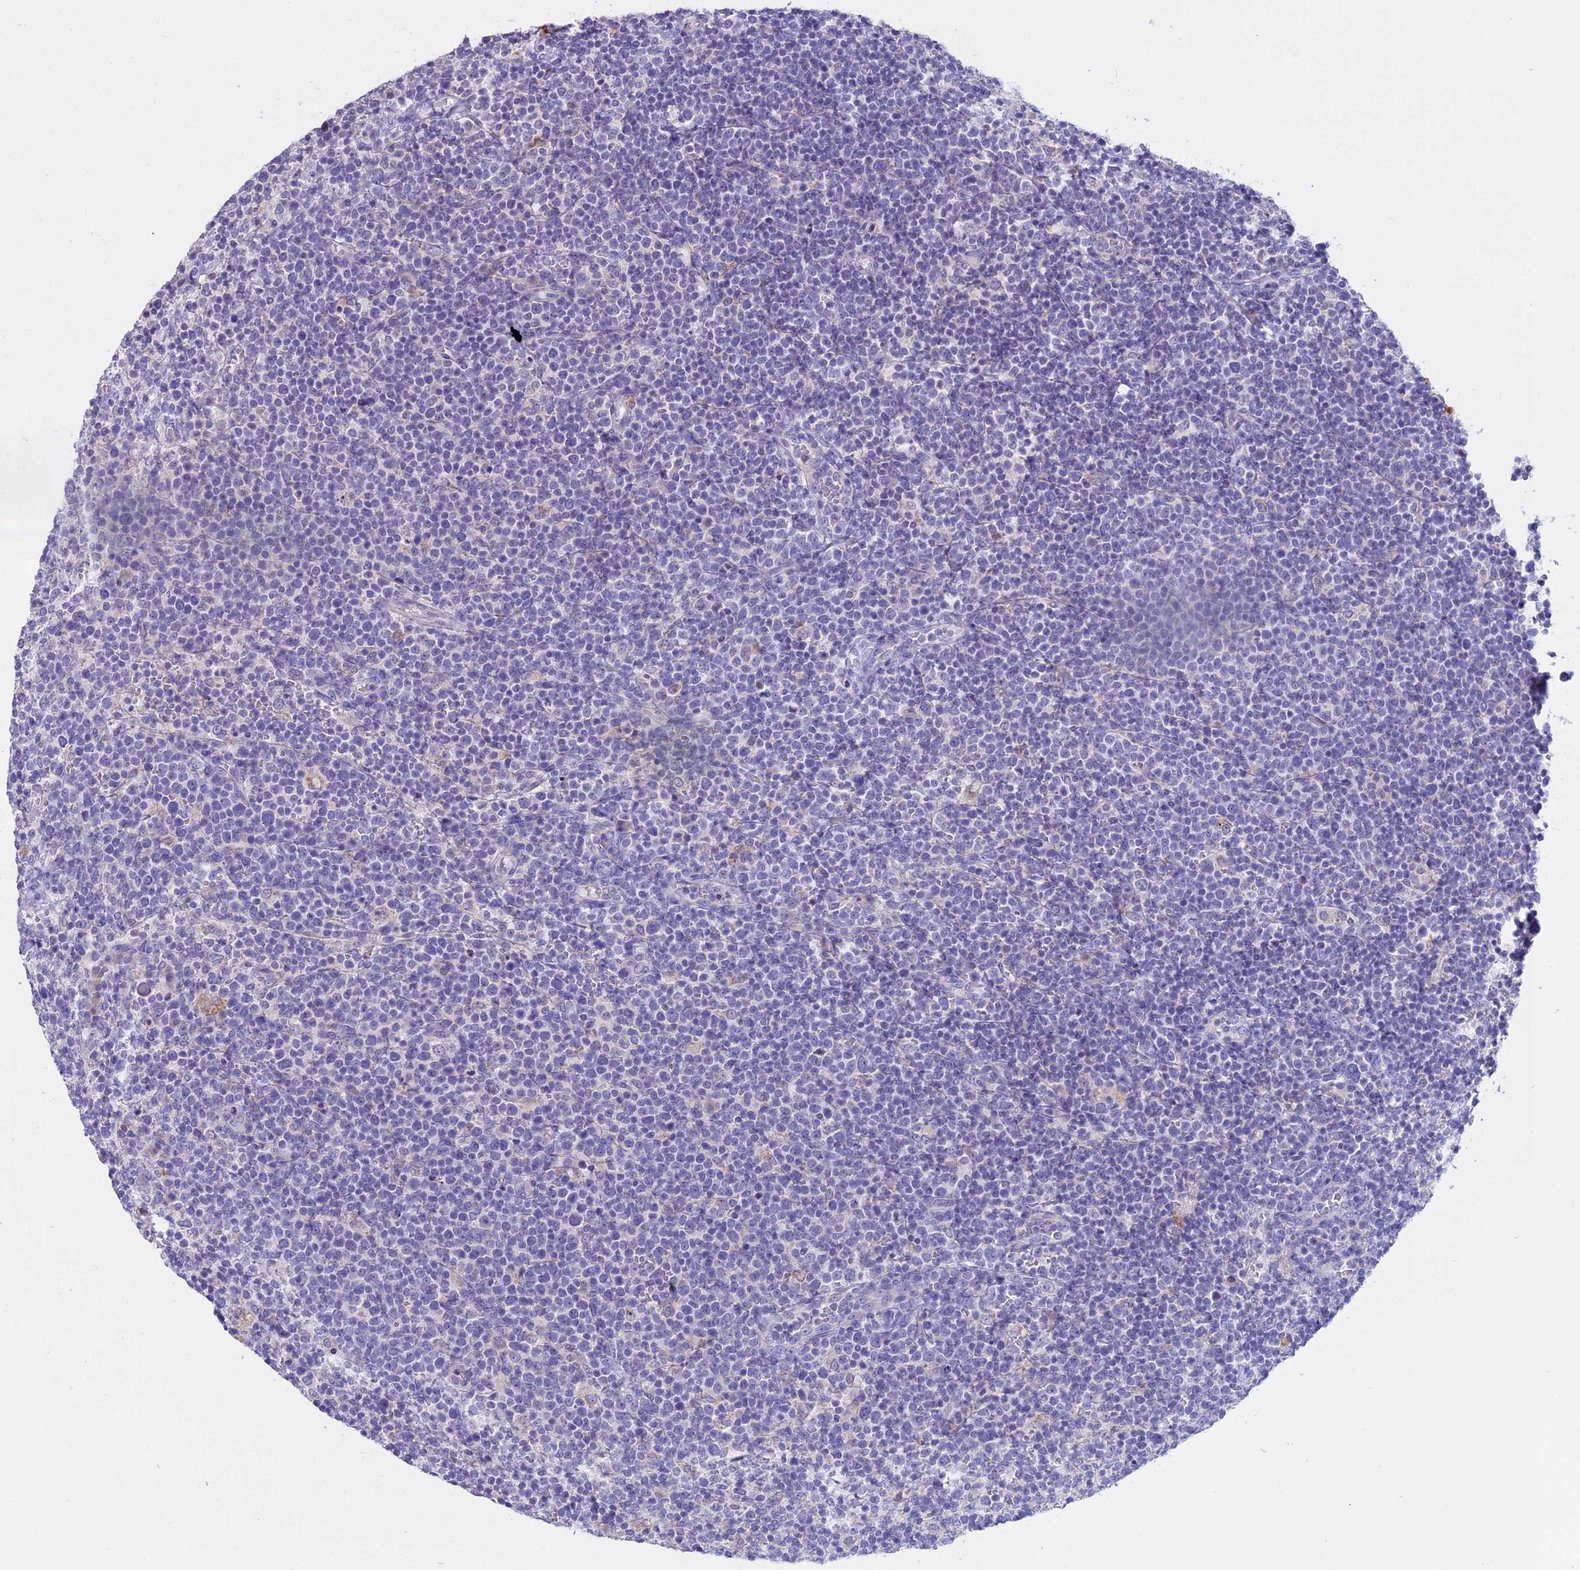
{"staining": {"intensity": "negative", "quantity": "none", "location": "none"}, "tissue": "lymphoma", "cell_type": "Tumor cells", "image_type": "cancer", "snomed": [{"axis": "morphology", "description": "Malignant lymphoma, non-Hodgkin's type, High grade"}, {"axis": "topography", "description": "Lymph node"}], "caption": "DAB (3,3'-diaminobenzidine) immunohistochemical staining of human lymphoma shows no significant staining in tumor cells.", "gene": "LYPD6", "patient": {"sex": "male", "age": 61}}